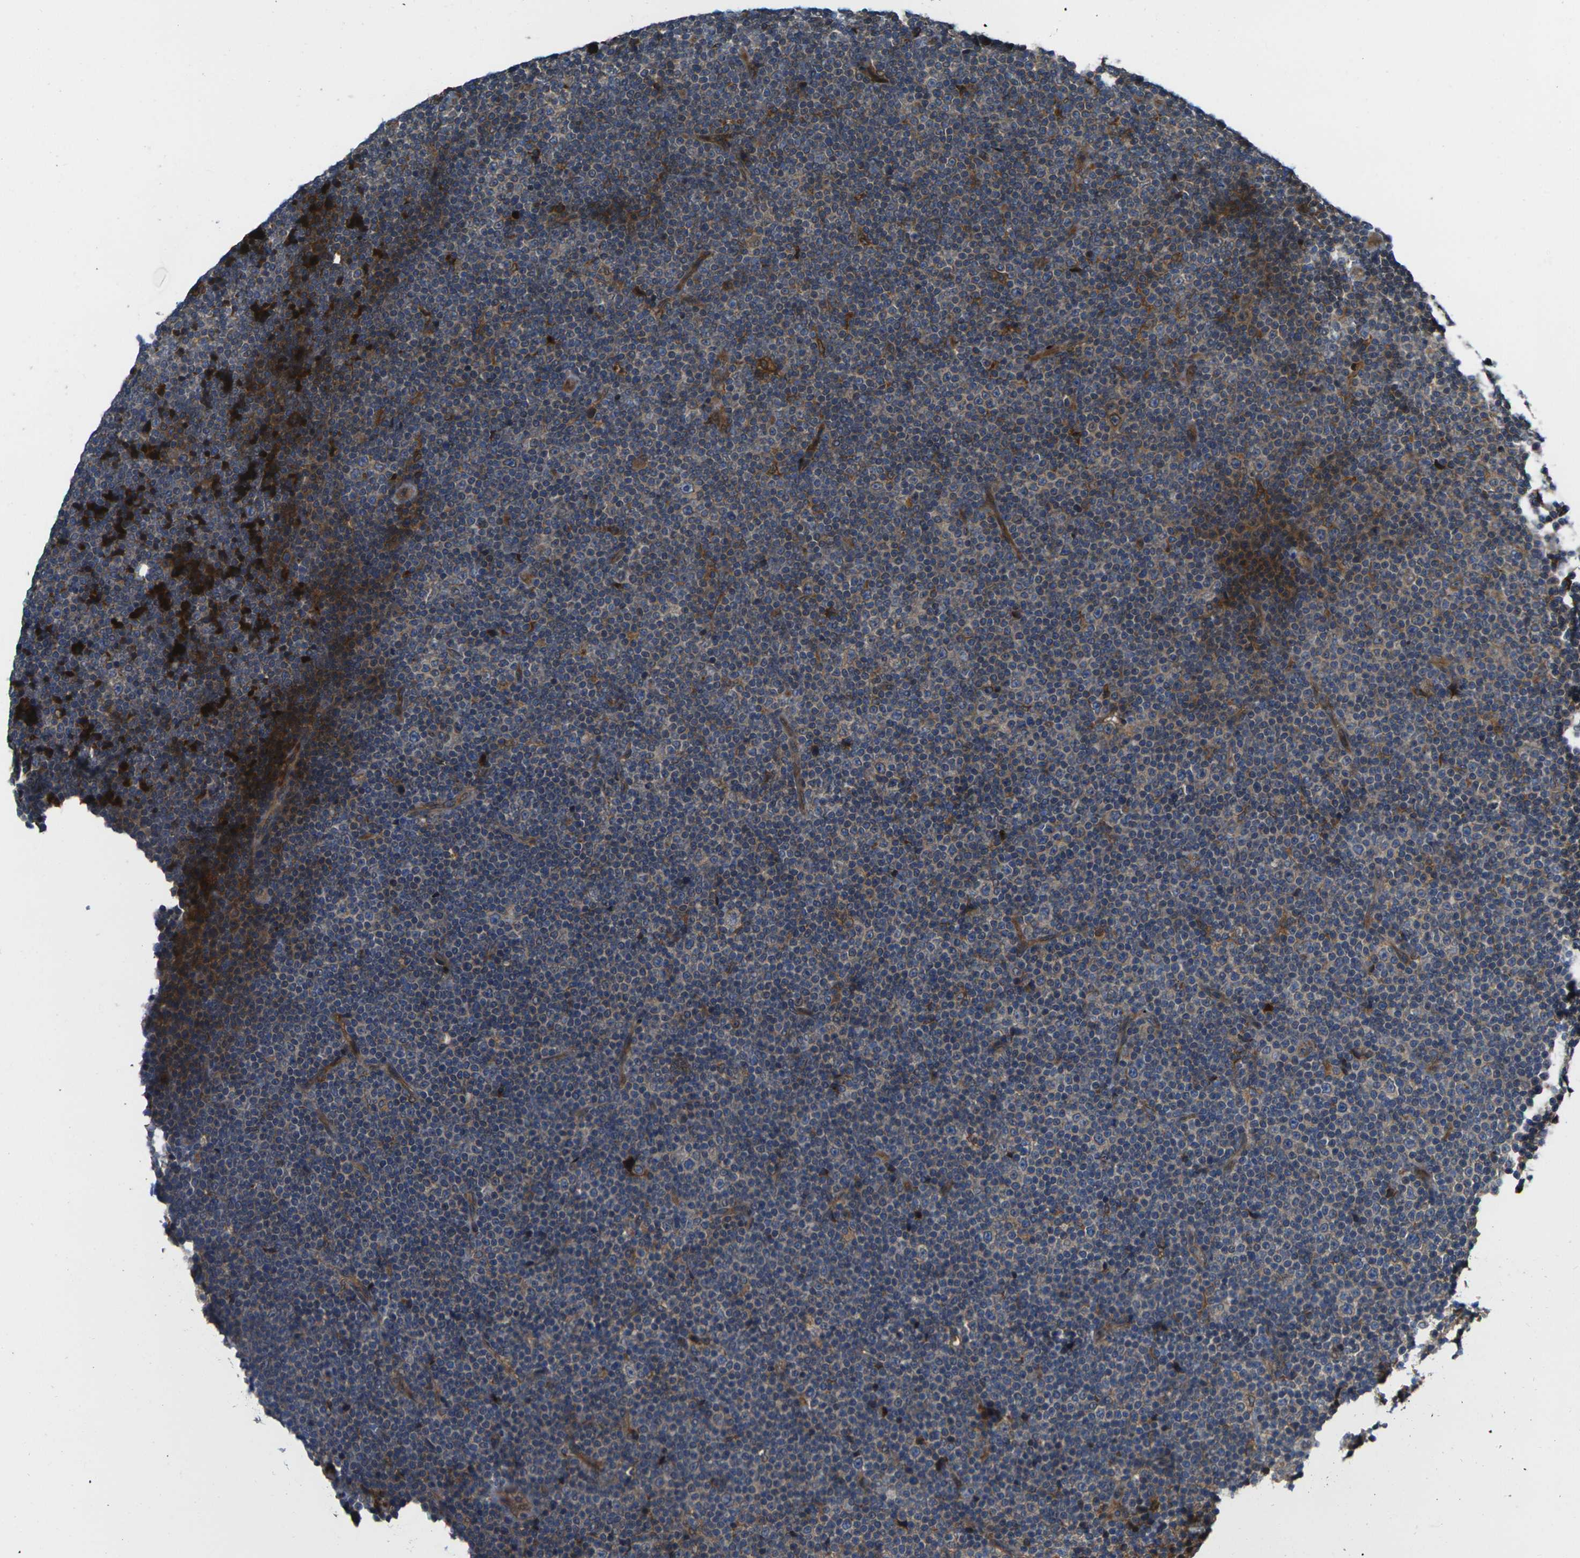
{"staining": {"intensity": "moderate", "quantity": "<25%", "location": "cytoplasmic/membranous"}, "tissue": "lymphoma", "cell_type": "Tumor cells", "image_type": "cancer", "snomed": [{"axis": "morphology", "description": "Malignant lymphoma, non-Hodgkin's type, Low grade"}, {"axis": "topography", "description": "Lymph node"}], "caption": "There is low levels of moderate cytoplasmic/membranous expression in tumor cells of malignant lymphoma, non-Hodgkin's type (low-grade), as demonstrated by immunohistochemical staining (brown color).", "gene": "FZD1", "patient": {"sex": "female", "age": 67}}